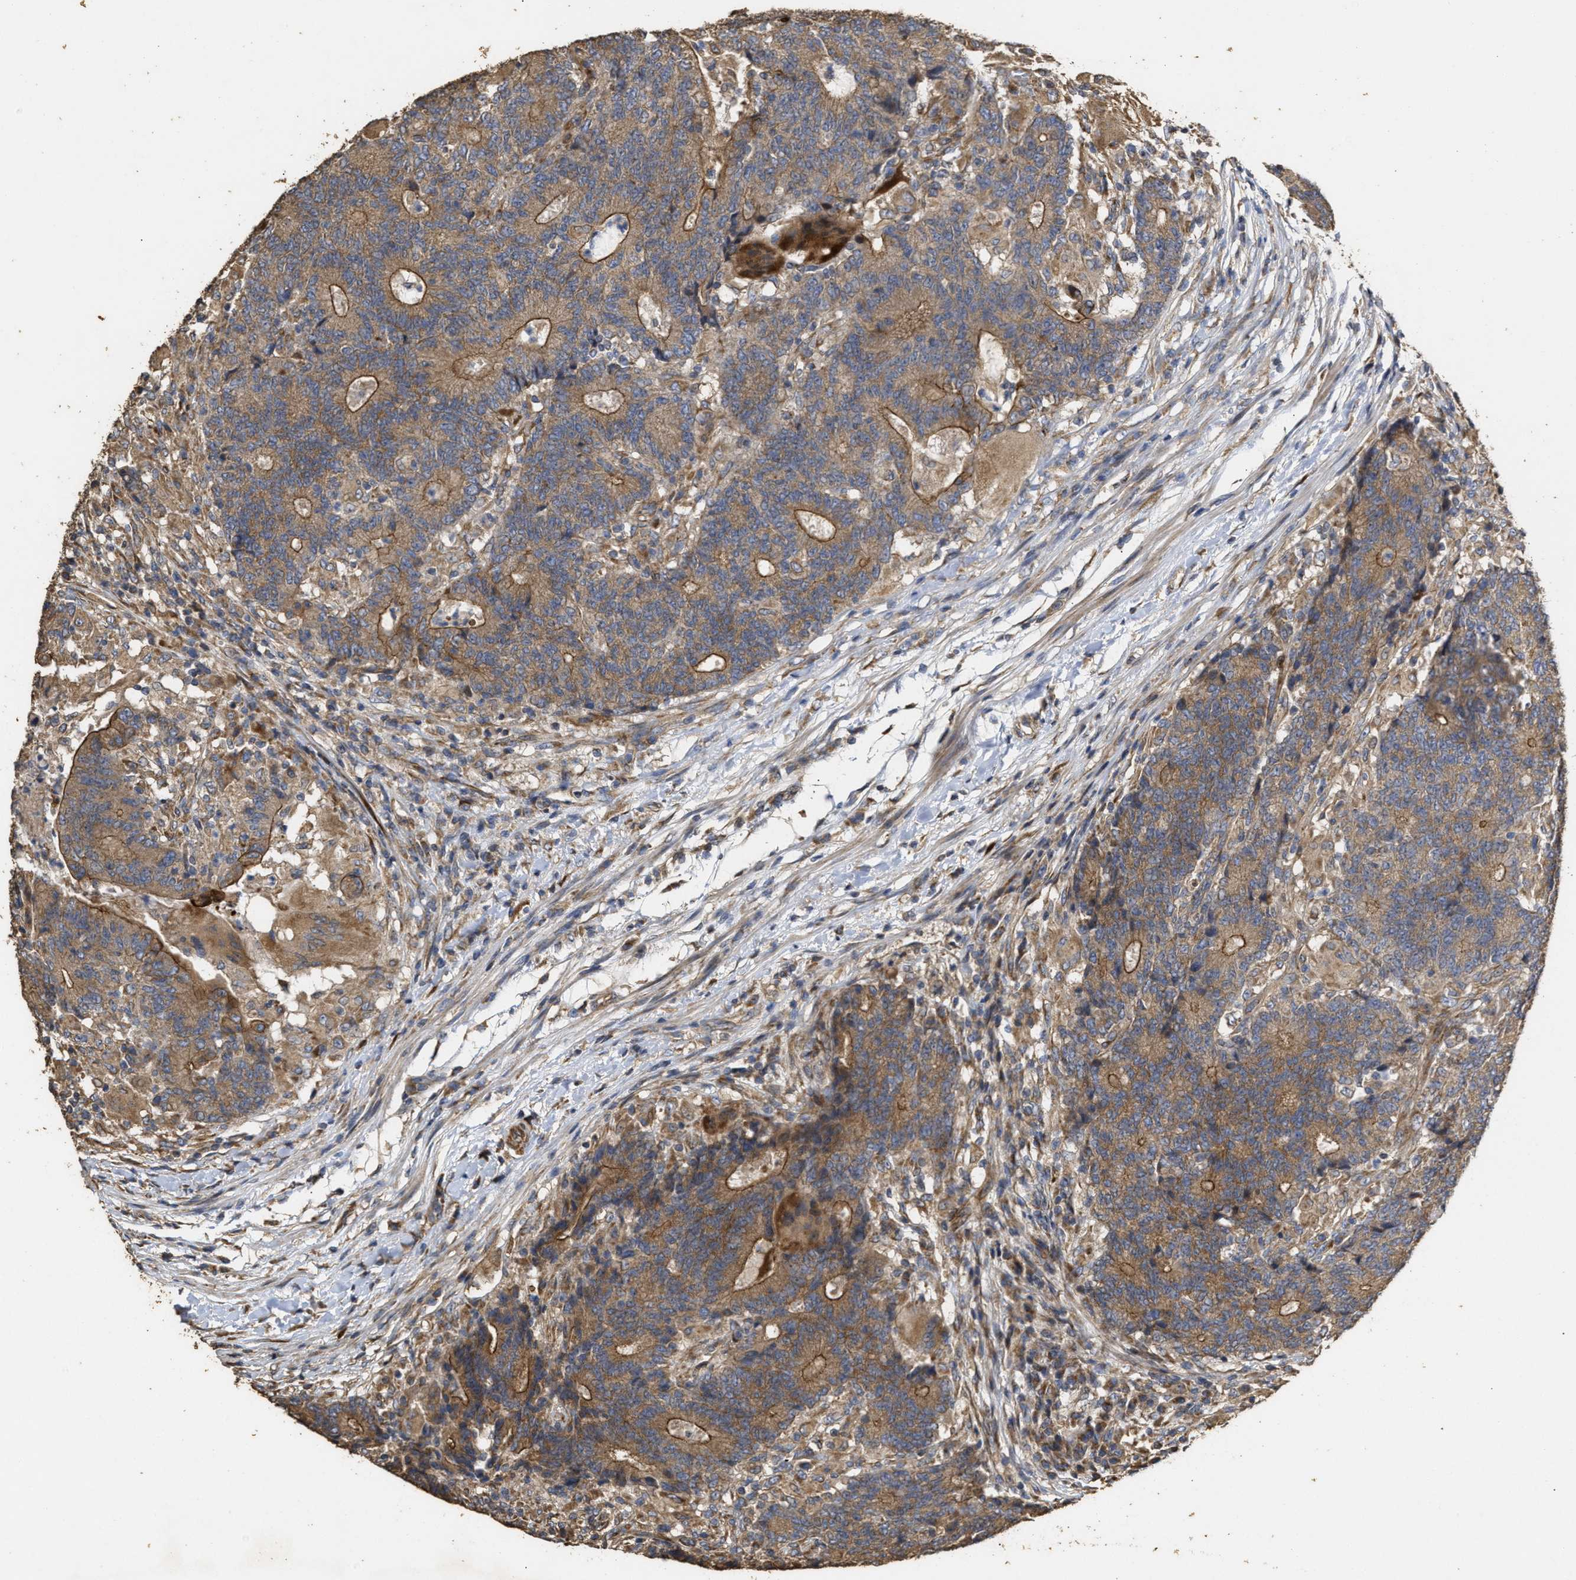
{"staining": {"intensity": "moderate", "quantity": ">75%", "location": "cytoplasmic/membranous"}, "tissue": "colorectal cancer", "cell_type": "Tumor cells", "image_type": "cancer", "snomed": [{"axis": "morphology", "description": "Normal tissue, NOS"}, {"axis": "morphology", "description": "Adenocarcinoma, NOS"}, {"axis": "topography", "description": "Colon"}], "caption": "Immunohistochemistry micrograph of colorectal cancer stained for a protein (brown), which demonstrates medium levels of moderate cytoplasmic/membranous positivity in approximately >75% of tumor cells.", "gene": "NAV1", "patient": {"sex": "female", "age": 75}}